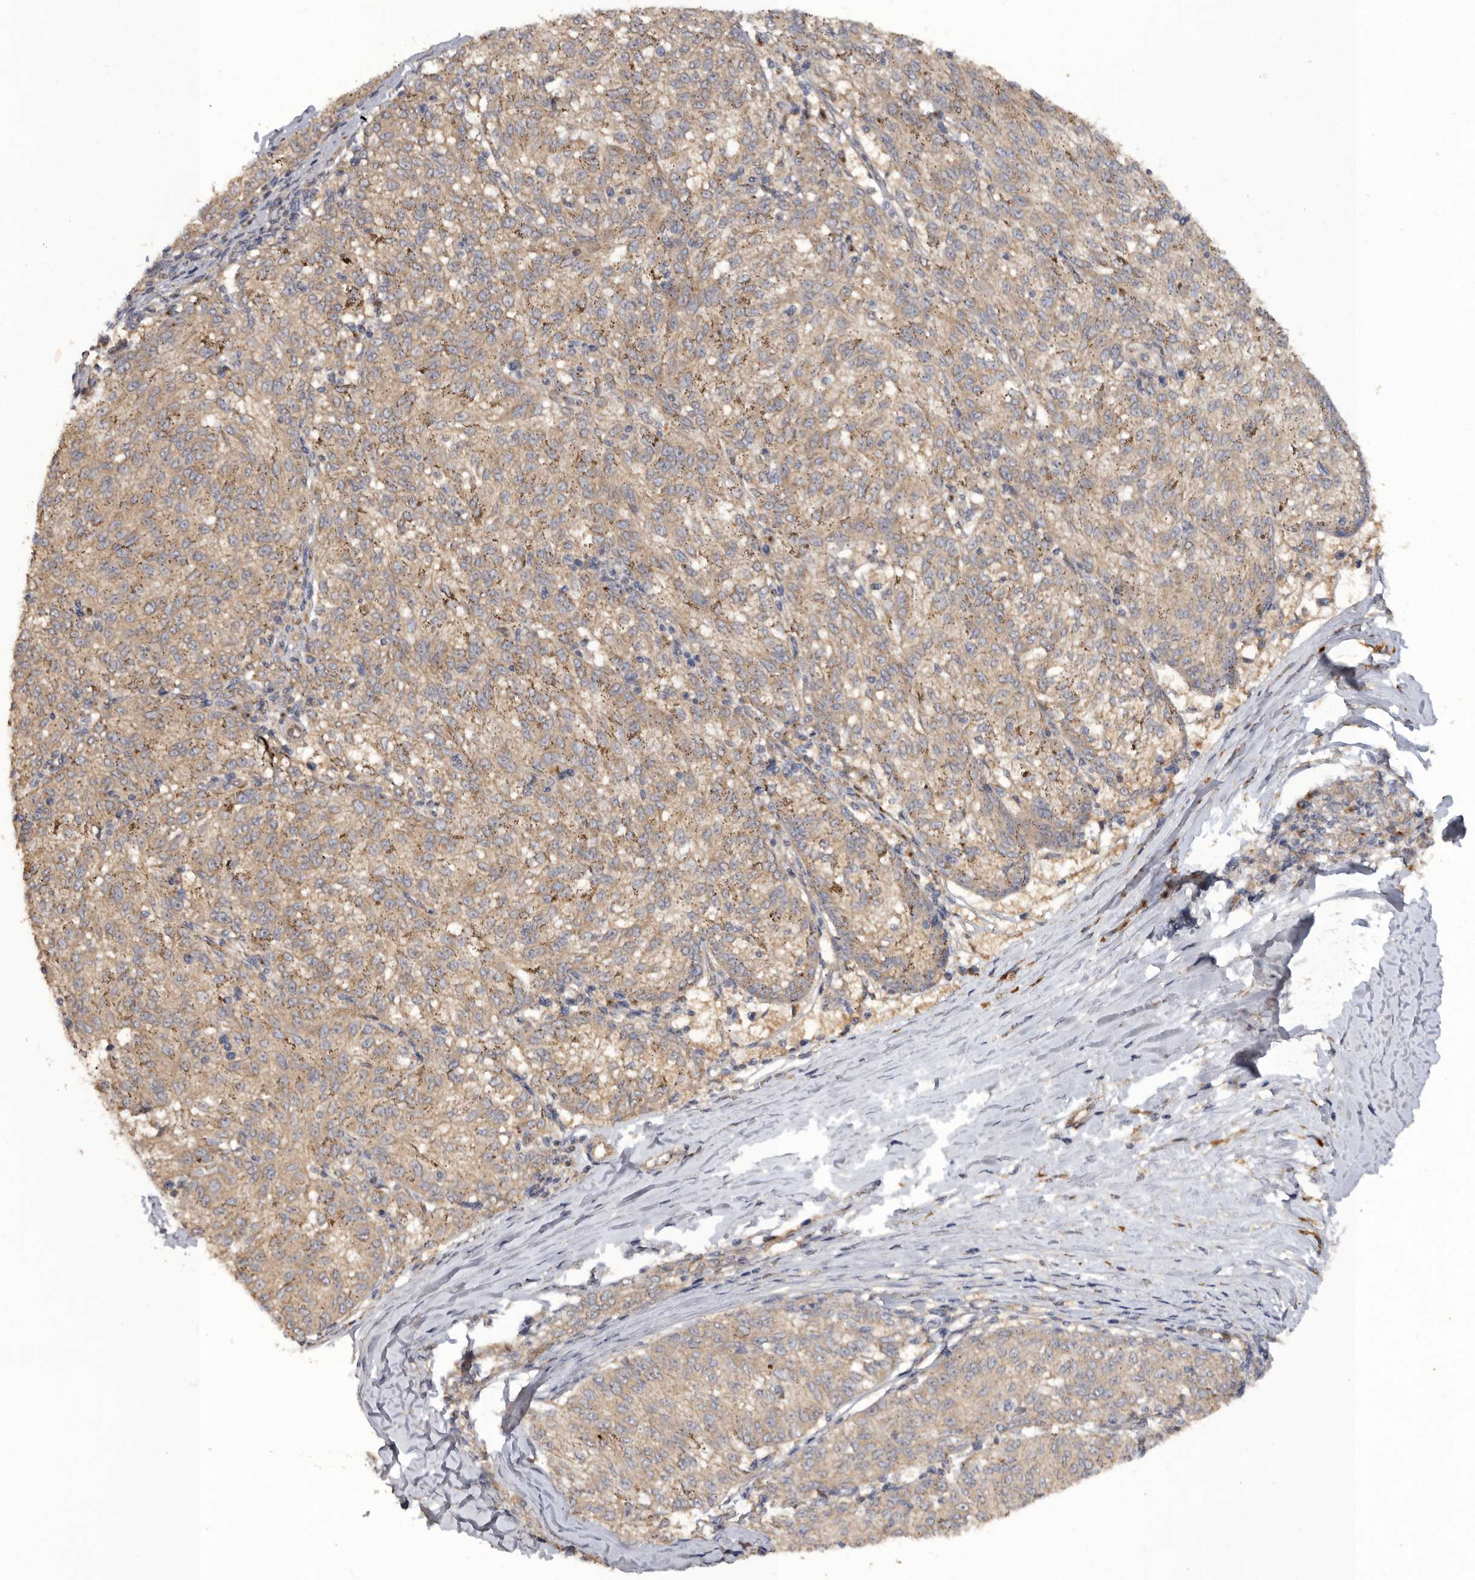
{"staining": {"intensity": "weak", "quantity": ">75%", "location": "cytoplasmic/membranous"}, "tissue": "melanoma", "cell_type": "Tumor cells", "image_type": "cancer", "snomed": [{"axis": "morphology", "description": "Malignant melanoma, NOS"}, {"axis": "topography", "description": "Skin"}], "caption": "Brown immunohistochemical staining in human melanoma demonstrates weak cytoplasmic/membranous positivity in approximately >75% of tumor cells. (DAB = brown stain, brightfield microscopy at high magnification).", "gene": "PODXL2", "patient": {"sex": "female", "age": 72}}